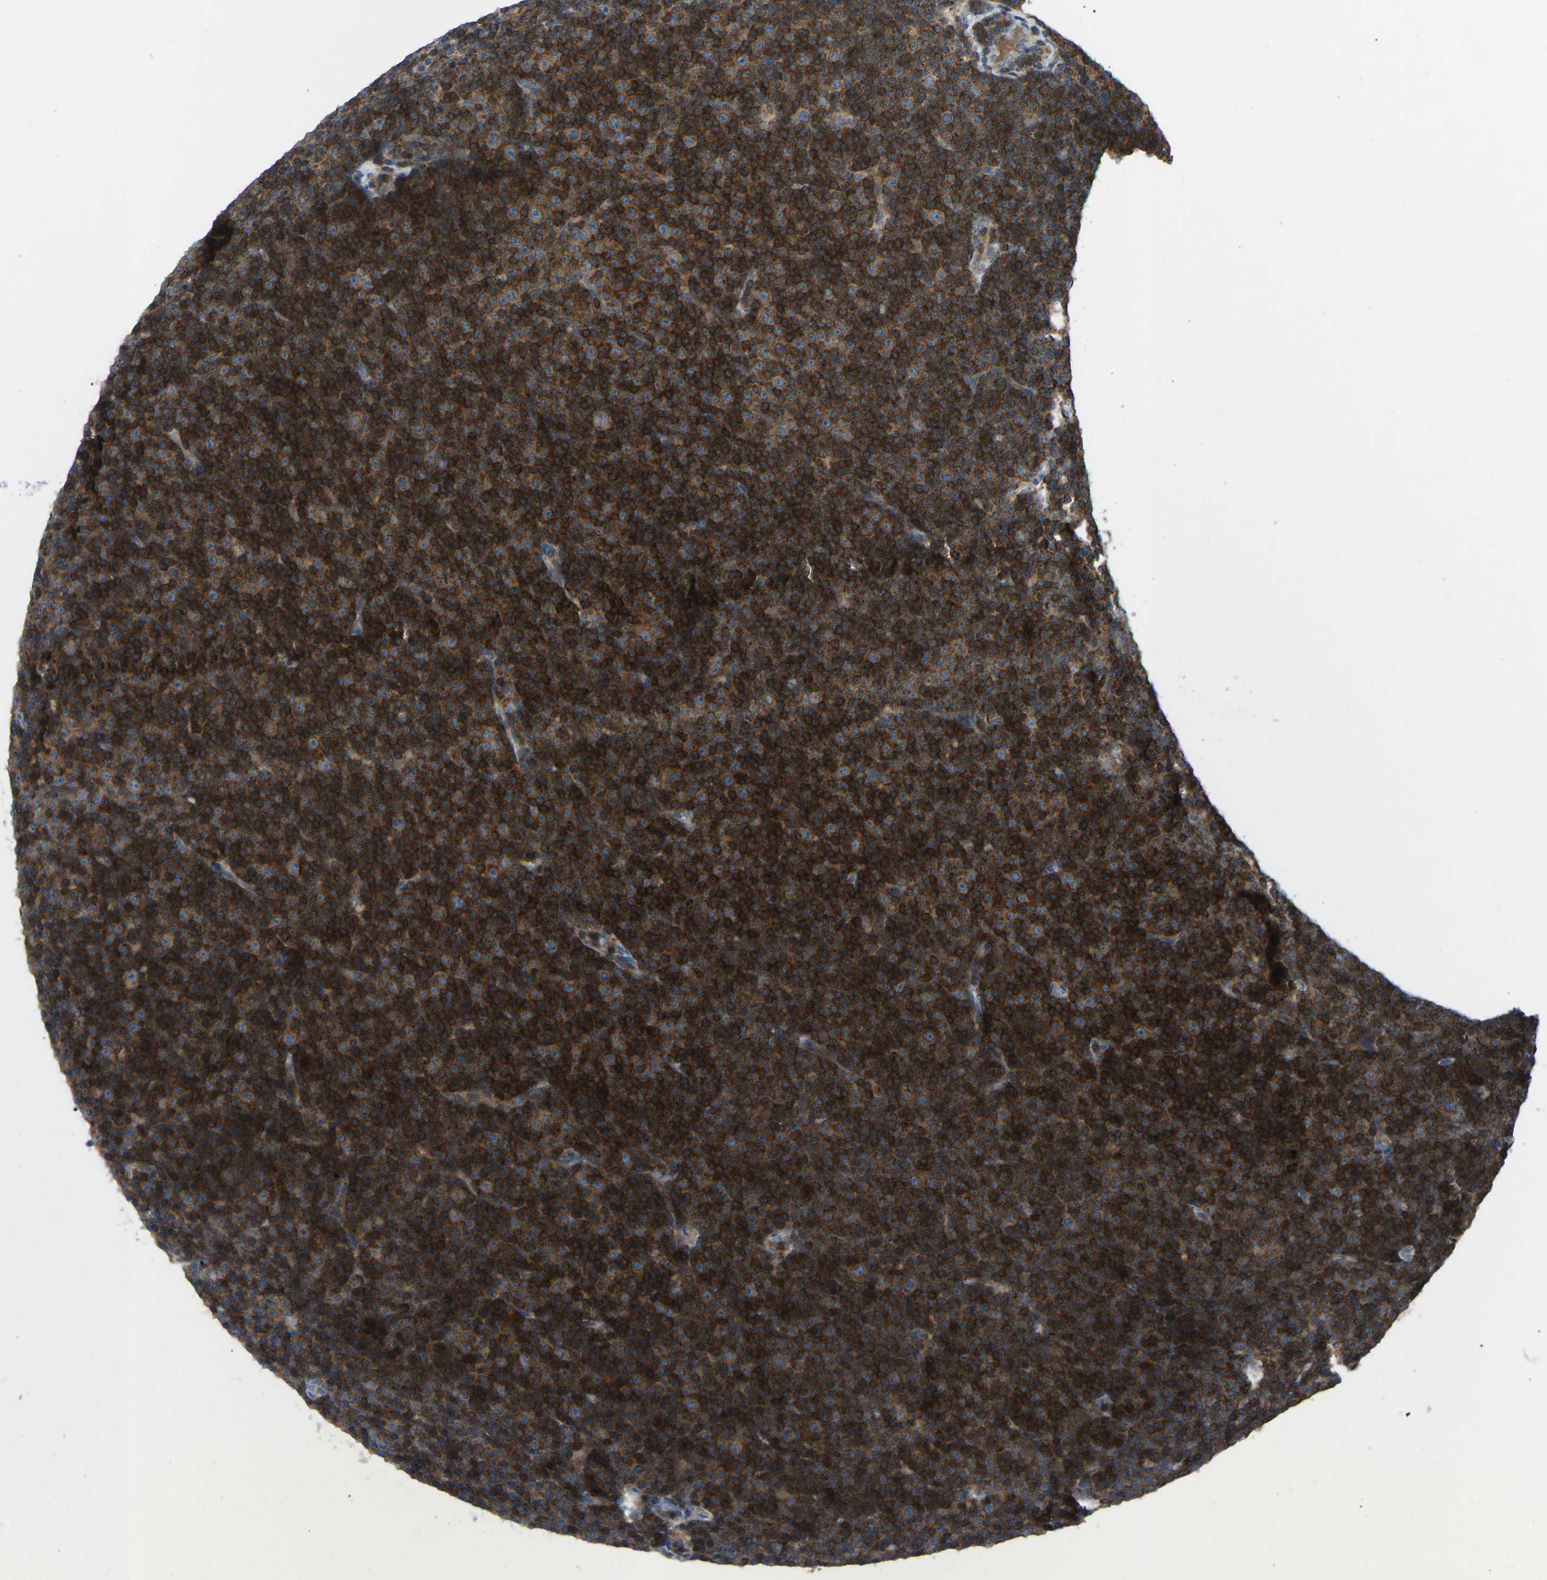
{"staining": {"intensity": "strong", "quantity": ">75%", "location": "cytoplasmic/membranous"}, "tissue": "lymphoma", "cell_type": "Tumor cells", "image_type": "cancer", "snomed": [{"axis": "morphology", "description": "Malignant lymphoma, non-Hodgkin's type, Low grade"}, {"axis": "topography", "description": "Lymph node"}], "caption": "A brown stain shows strong cytoplasmic/membranous staining of a protein in lymphoma tumor cells. The staining was performed using DAB (3,3'-diaminobenzidine), with brown indicating positive protein expression. Nuclei are stained blue with hematoxylin.", "gene": "GRK6", "patient": {"sex": "female", "age": 67}}